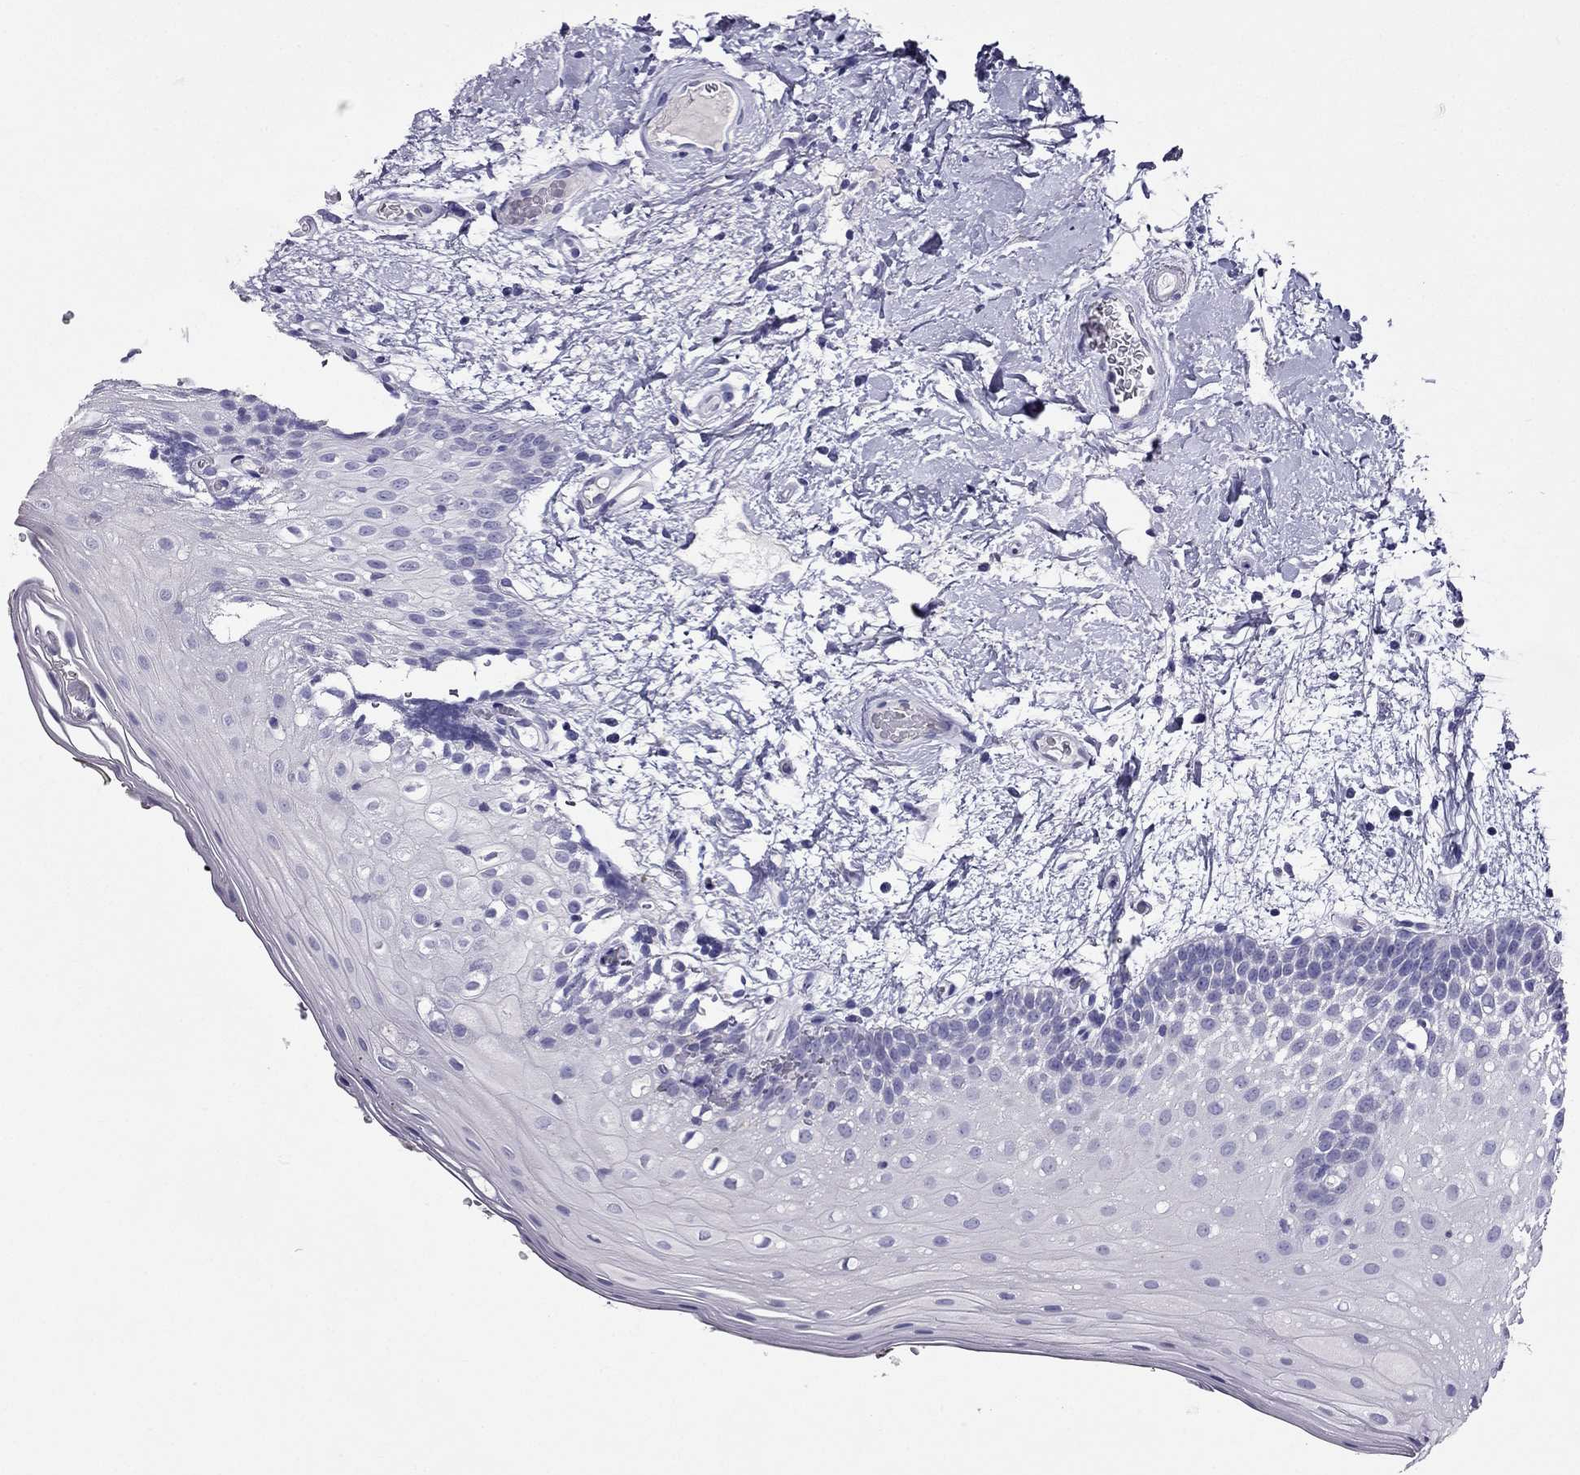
{"staining": {"intensity": "negative", "quantity": "none", "location": "none"}, "tissue": "oral mucosa", "cell_type": "Squamous epithelial cells", "image_type": "normal", "snomed": [{"axis": "morphology", "description": "Normal tissue, NOS"}, {"axis": "morphology", "description": "Squamous cell carcinoma, NOS"}, {"axis": "topography", "description": "Oral tissue"}, {"axis": "topography", "description": "Head-Neck"}], "caption": "IHC image of benign oral mucosa: human oral mucosa stained with DAB reveals no significant protein expression in squamous epithelial cells.", "gene": "ZNF541", "patient": {"sex": "male", "age": 69}}